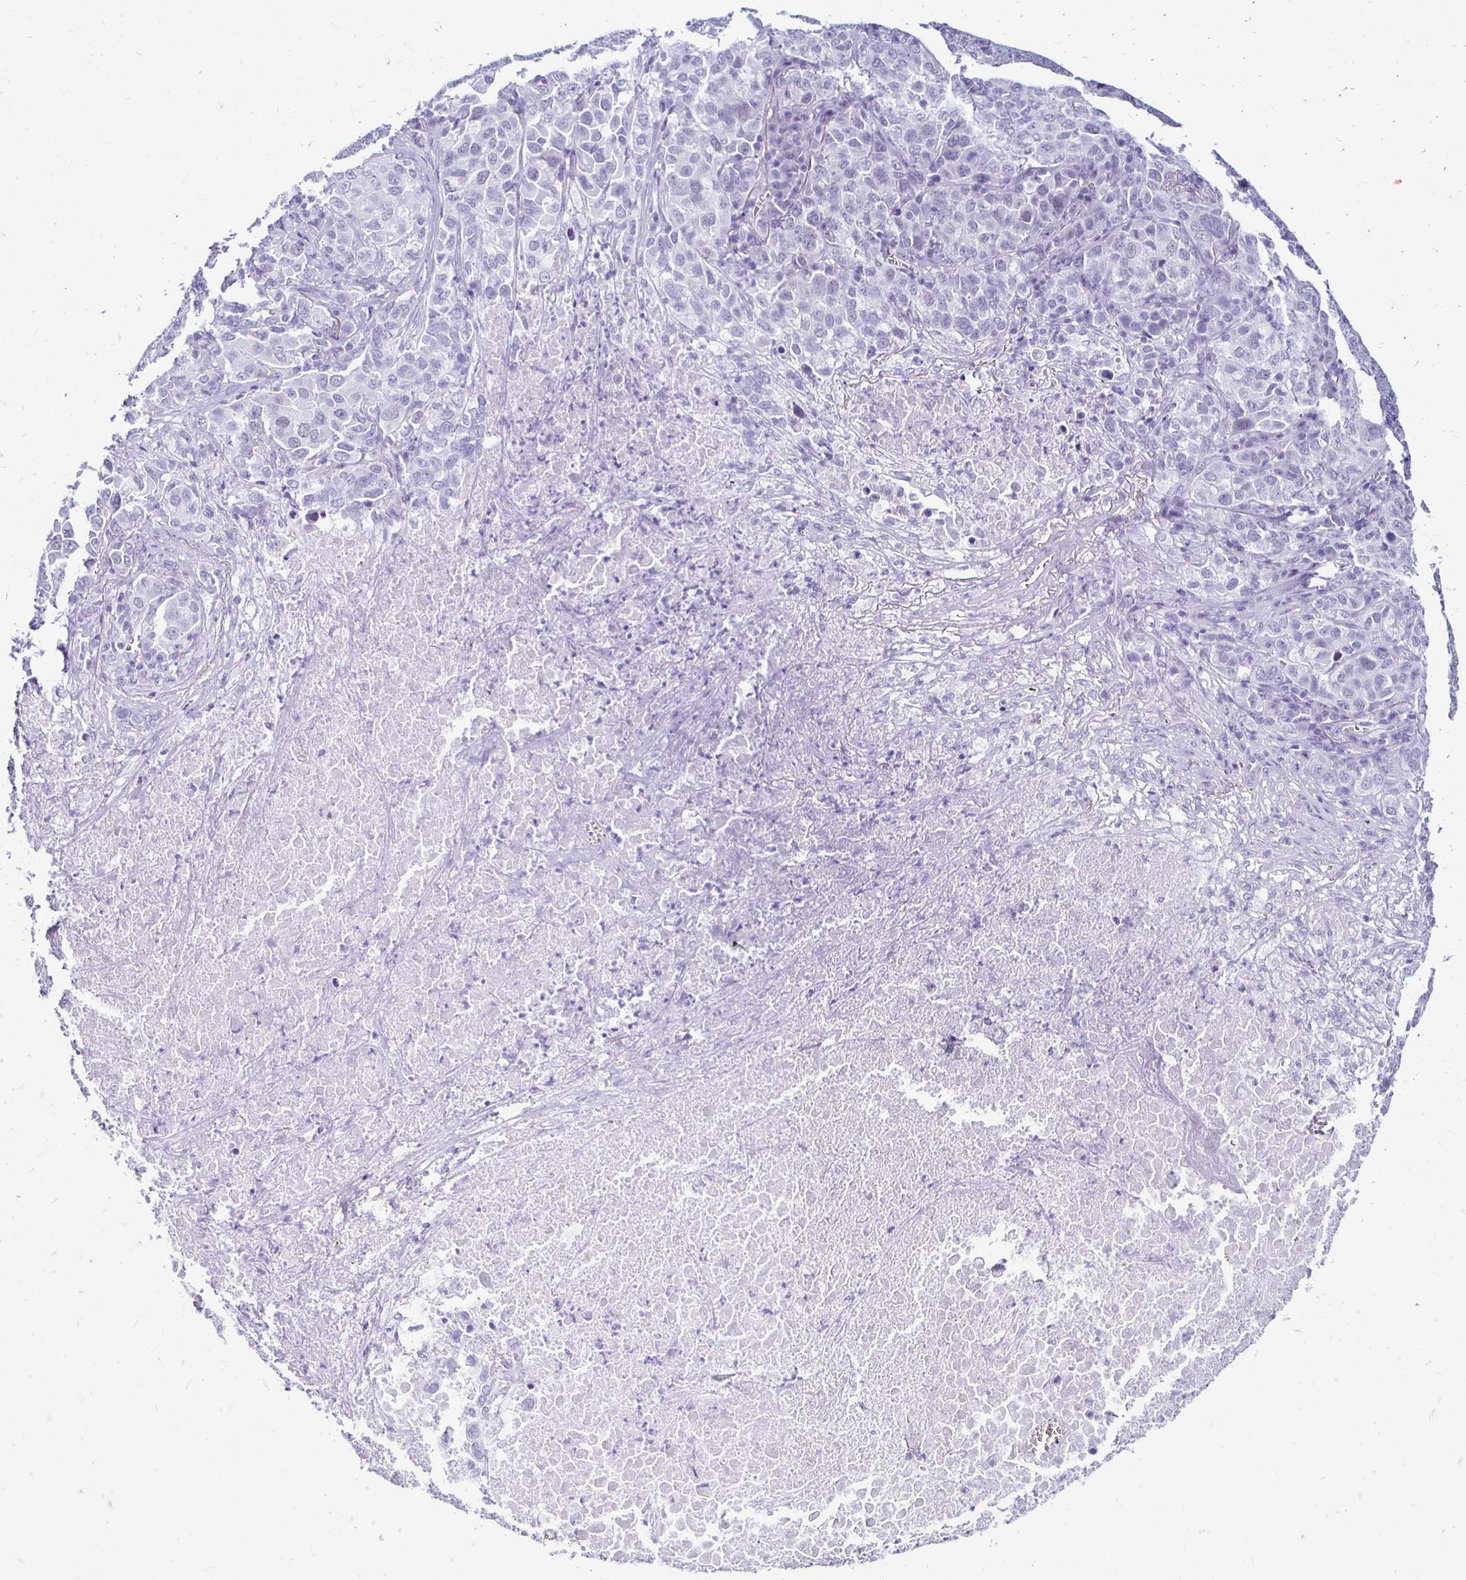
{"staining": {"intensity": "negative", "quantity": "none", "location": "none"}, "tissue": "lung cancer", "cell_type": "Tumor cells", "image_type": "cancer", "snomed": [{"axis": "morphology", "description": "Adenocarcinoma, NOS"}, {"axis": "morphology", "description": "Adenocarcinoma, metastatic, NOS"}, {"axis": "topography", "description": "Lymph node"}, {"axis": "topography", "description": "Lung"}], "caption": "This is a histopathology image of IHC staining of lung cancer (adenocarcinoma), which shows no staining in tumor cells.", "gene": "RHBDL3", "patient": {"sex": "female", "age": 65}}